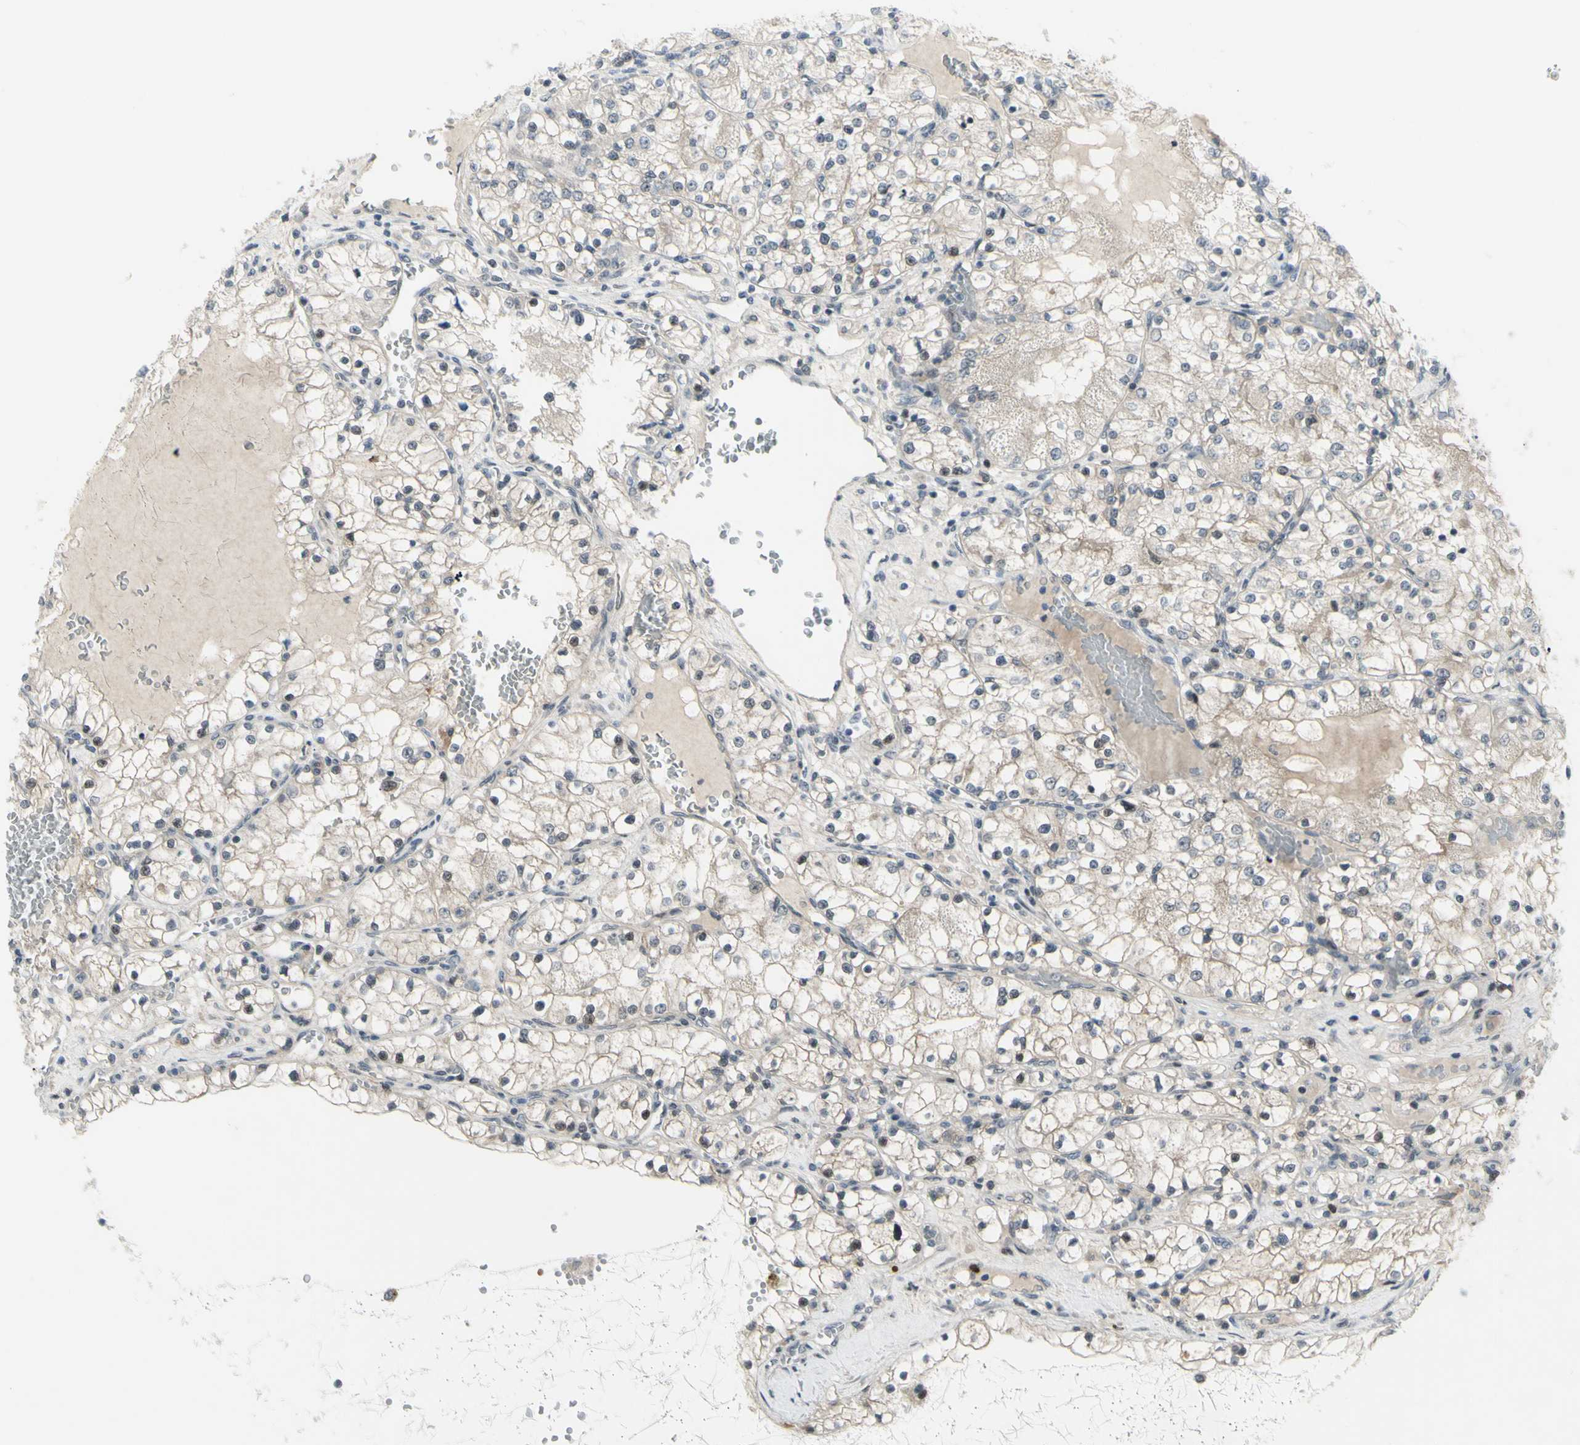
{"staining": {"intensity": "negative", "quantity": "none", "location": "none"}, "tissue": "renal cancer", "cell_type": "Tumor cells", "image_type": "cancer", "snomed": [{"axis": "morphology", "description": "Adenocarcinoma, NOS"}, {"axis": "topography", "description": "Kidney"}], "caption": "The image shows no staining of tumor cells in adenocarcinoma (renal).", "gene": "ETNK1", "patient": {"sex": "male", "age": 68}}